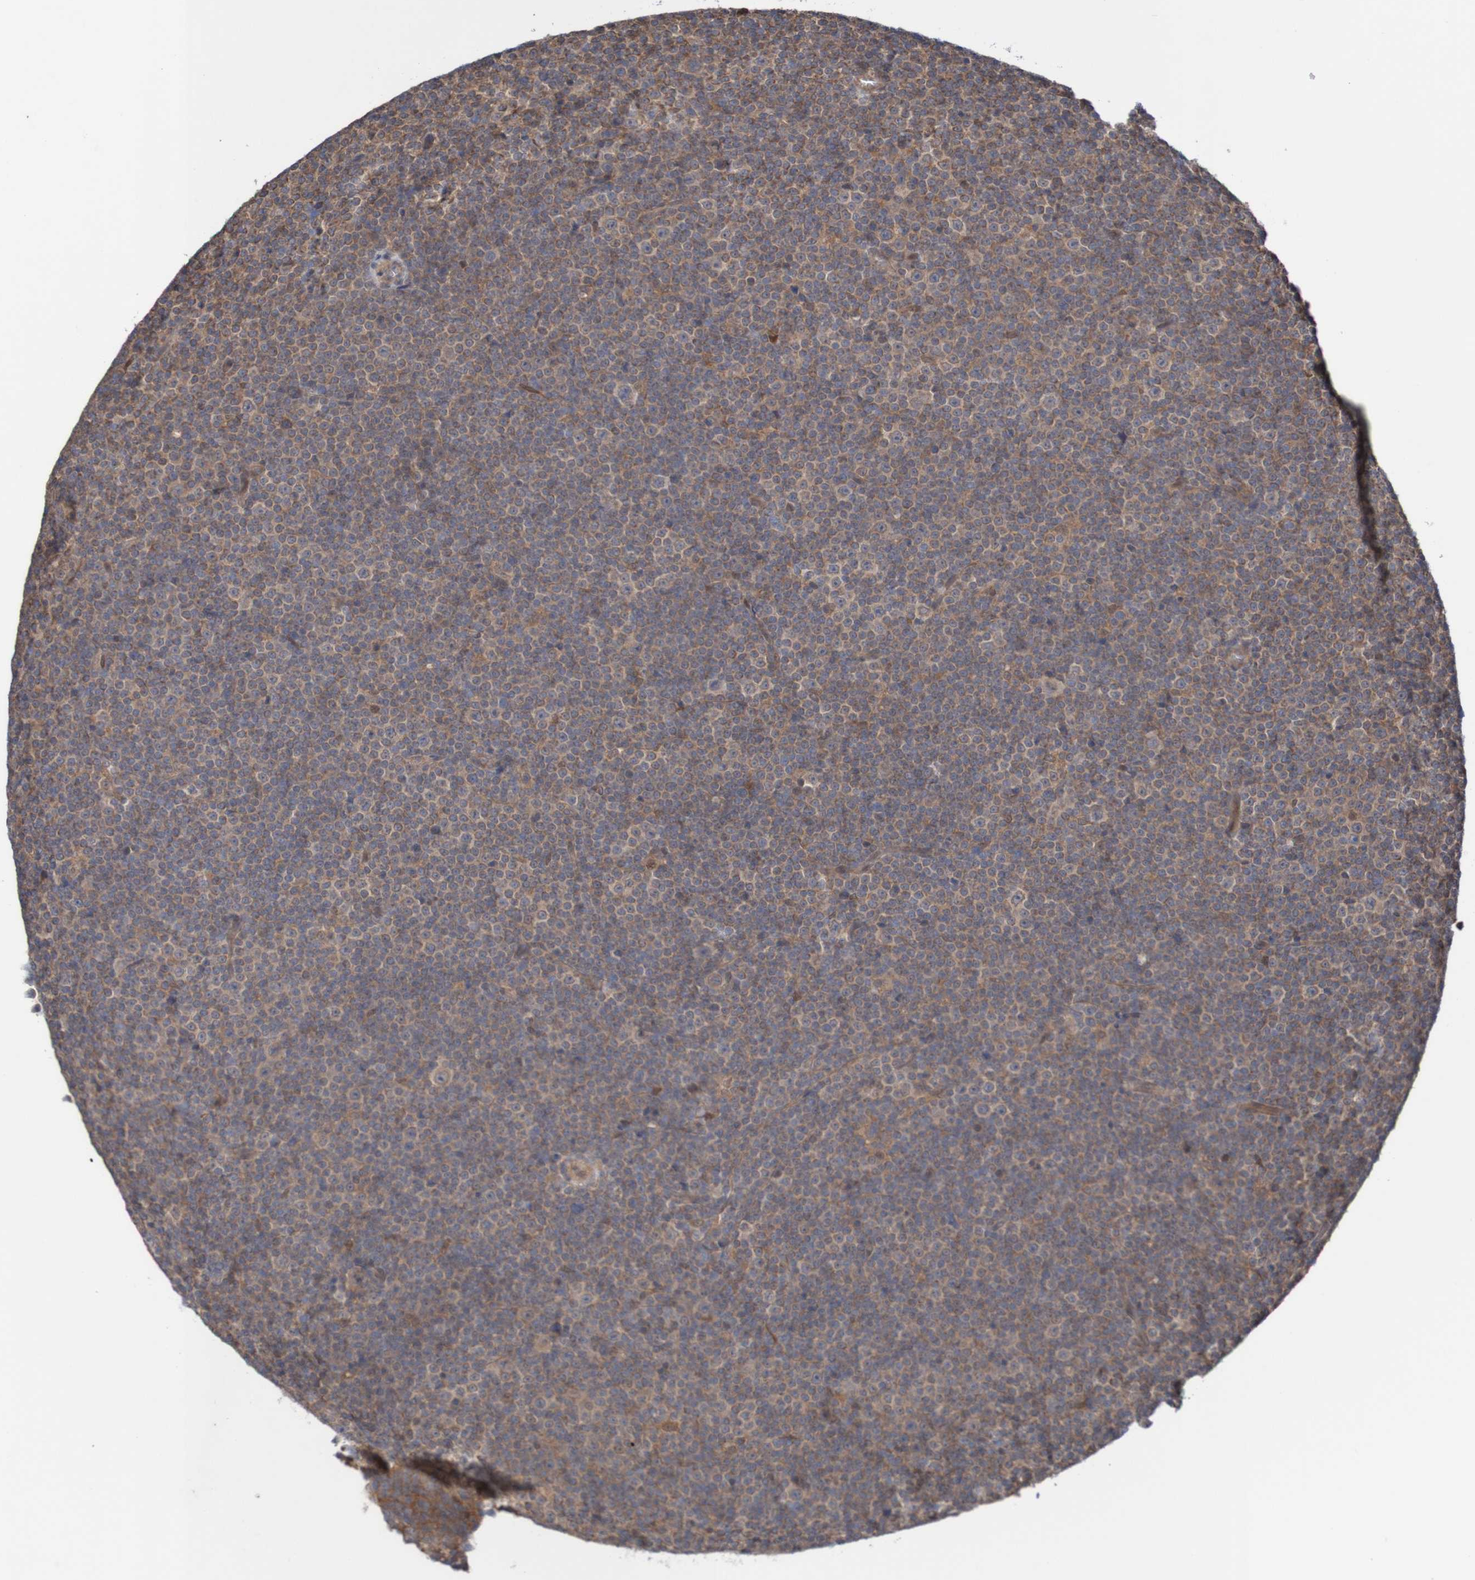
{"staining": {"intensity": "moderate", "quantity": ">75%", "location": "cytoplasmic/membranous,nuclear"}, "tissue": "lymphoma", "cell_type": "Tumor cells", "image_type": "cancer", "snomed": [{"axis": "morphology", "description": "Malignant lymphoma, non-Hodgkin's type, Low grade"}, {"axis": "topography", "description": "Lymph node"}], "caption": "Human lymphoma stained with a protein marker reveals moderate staining in tumor cells.", "gene": "PHPT1", "patient": {"sex": "female", "age": 67}}